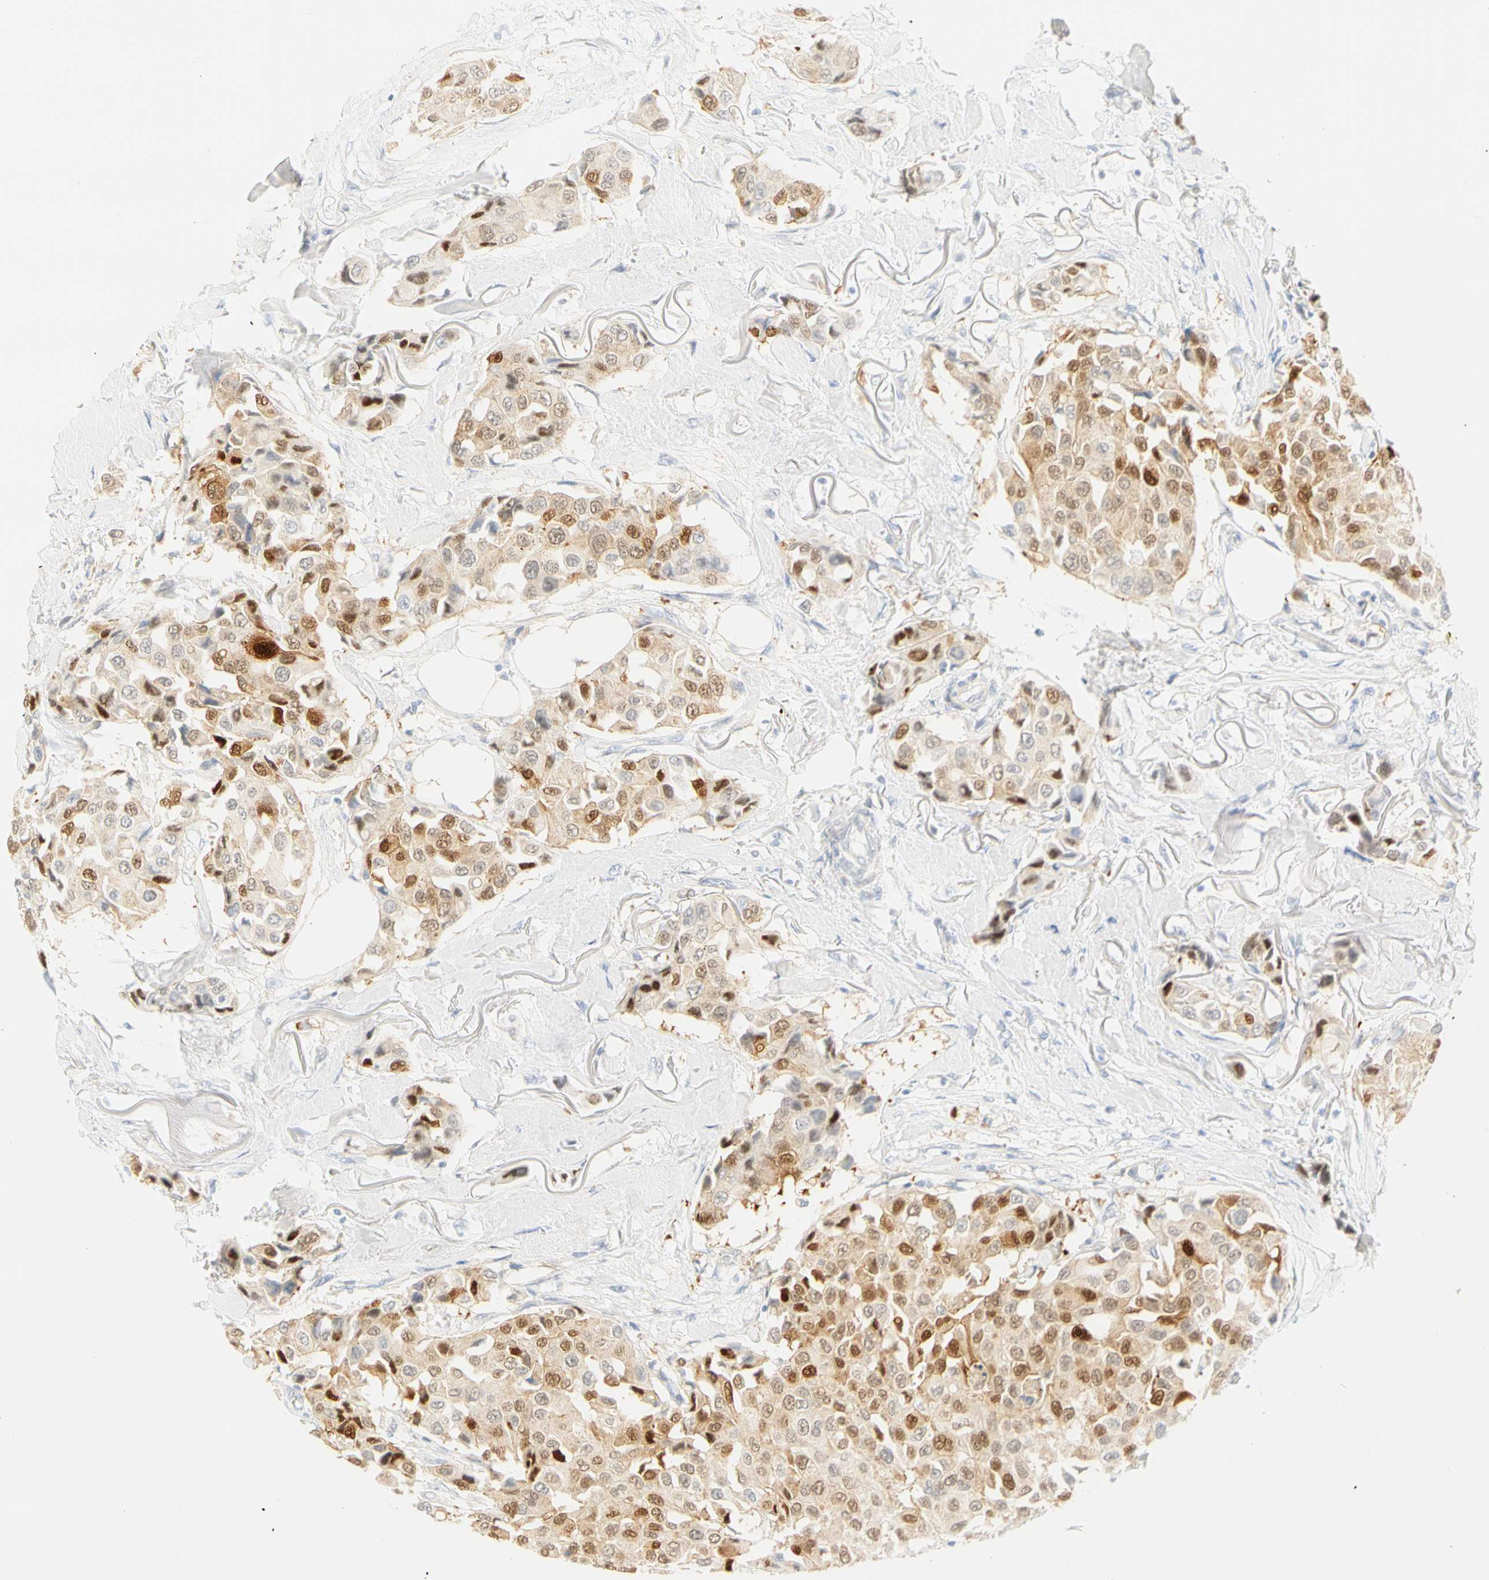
{"staining": {"intensity": "moderate", "quantity": ">75%", "location": "cytoplasmic/membranous,nuclear"}, "tissue": "breast cancer", "cell_type": "Tumor cells", "image_type": "cancer", "snomed": [{"axis": "morphology", "description": "Duct carcinoma"}, {"axis": "topography", "description": "Breast"}], "caption": "A medium amount of moderate cytoplasmic/membranous and nuclear positivity is present in about >75% of tumor cells in breast cancer (infiltrating ductal carcinoma) tissue.", "gene": "SELENBP1", "patient": {"sex": "female", "age": 80}}